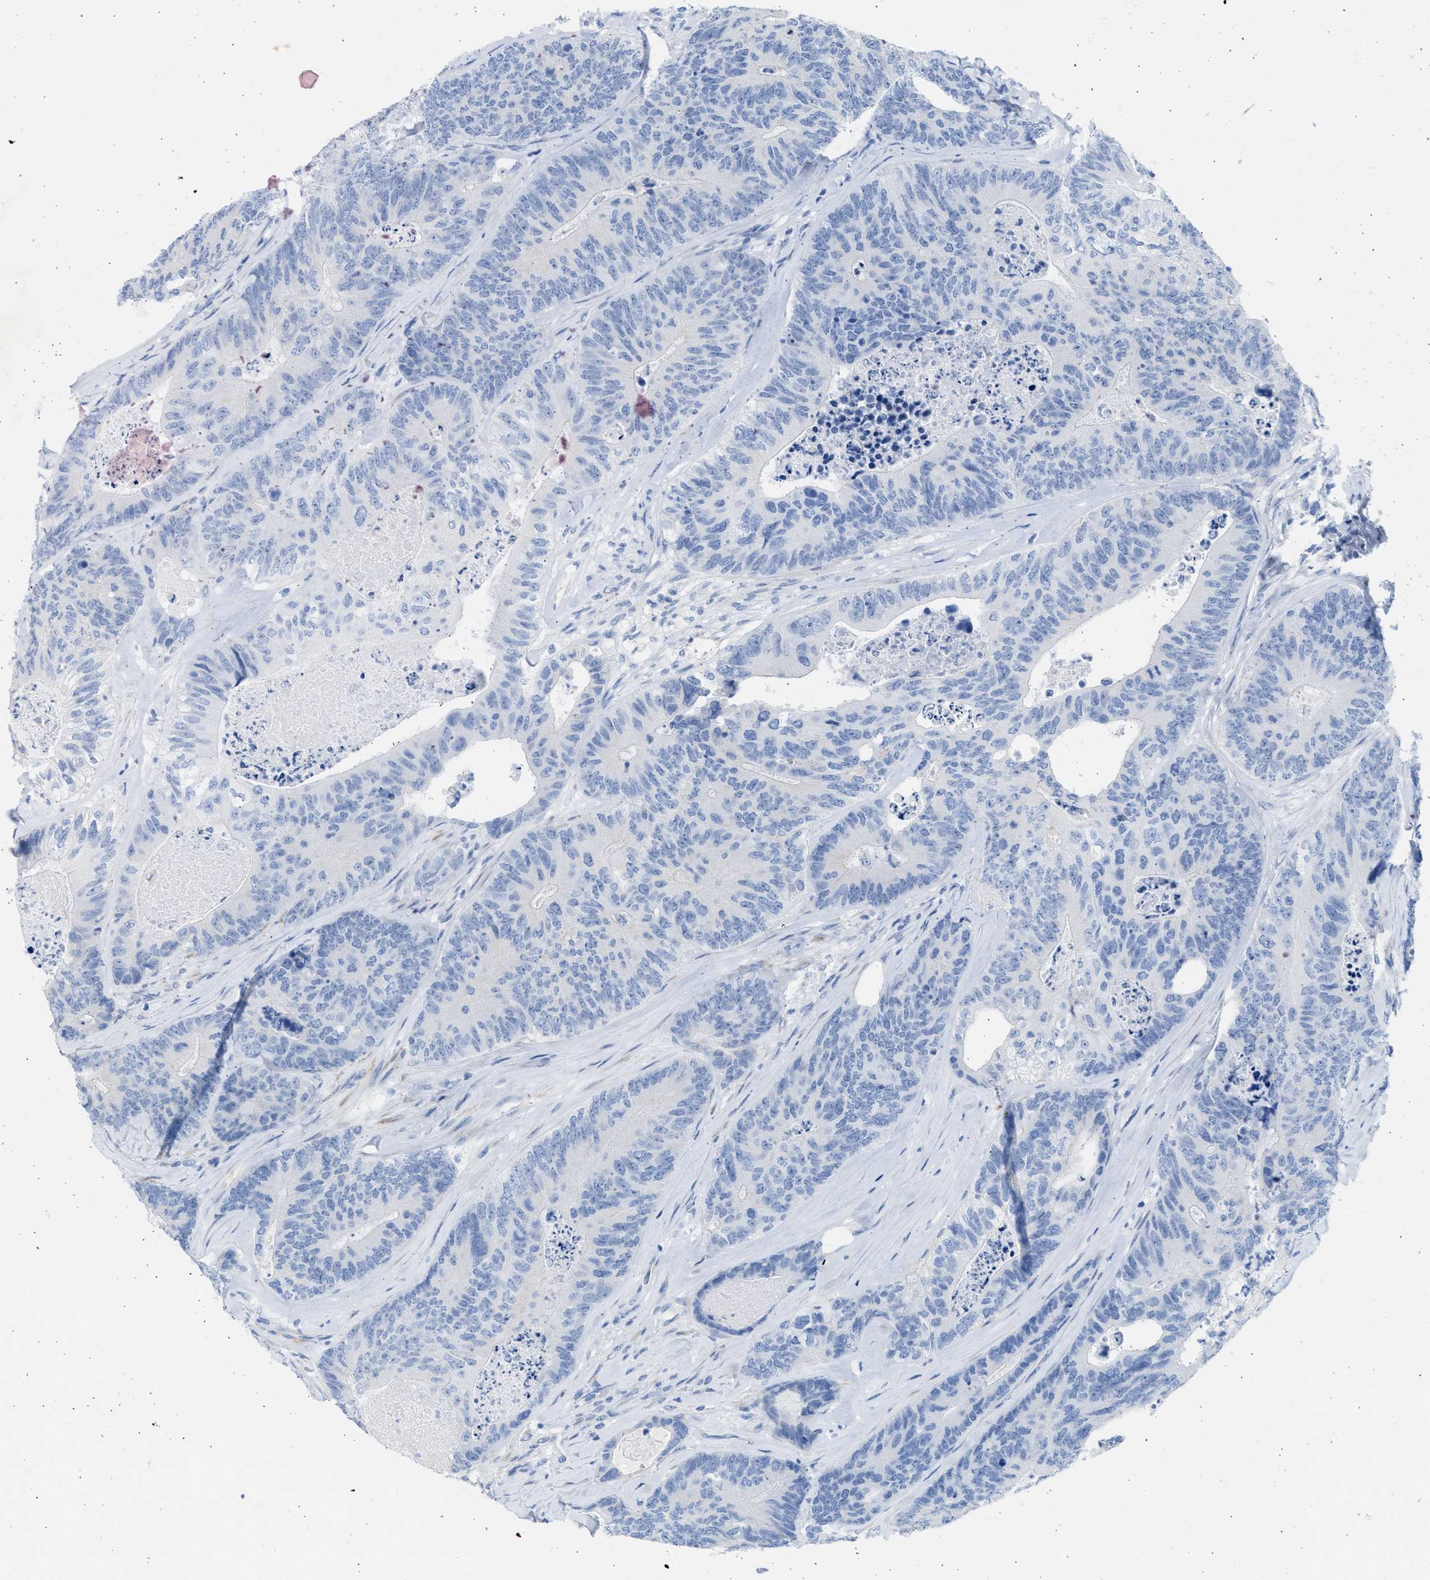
{"staining": {"intensity": "negative", "quantity": "none", "location": "none"}, "tissue": "colorectal cancer", "cell_type": "Tumor cells", "image_type": "cancer", "snomed": [{"axis": "morphology", "description": "Adenocarcinoma, NOS"}, {"axis": "topography", "description": "Colon"}], "caption": "There is no significant positivity in tumor cells of colorectal adenocarcinoma.", "gene": "SPATA3", "patient": {"sex": "female", "age": 67}}